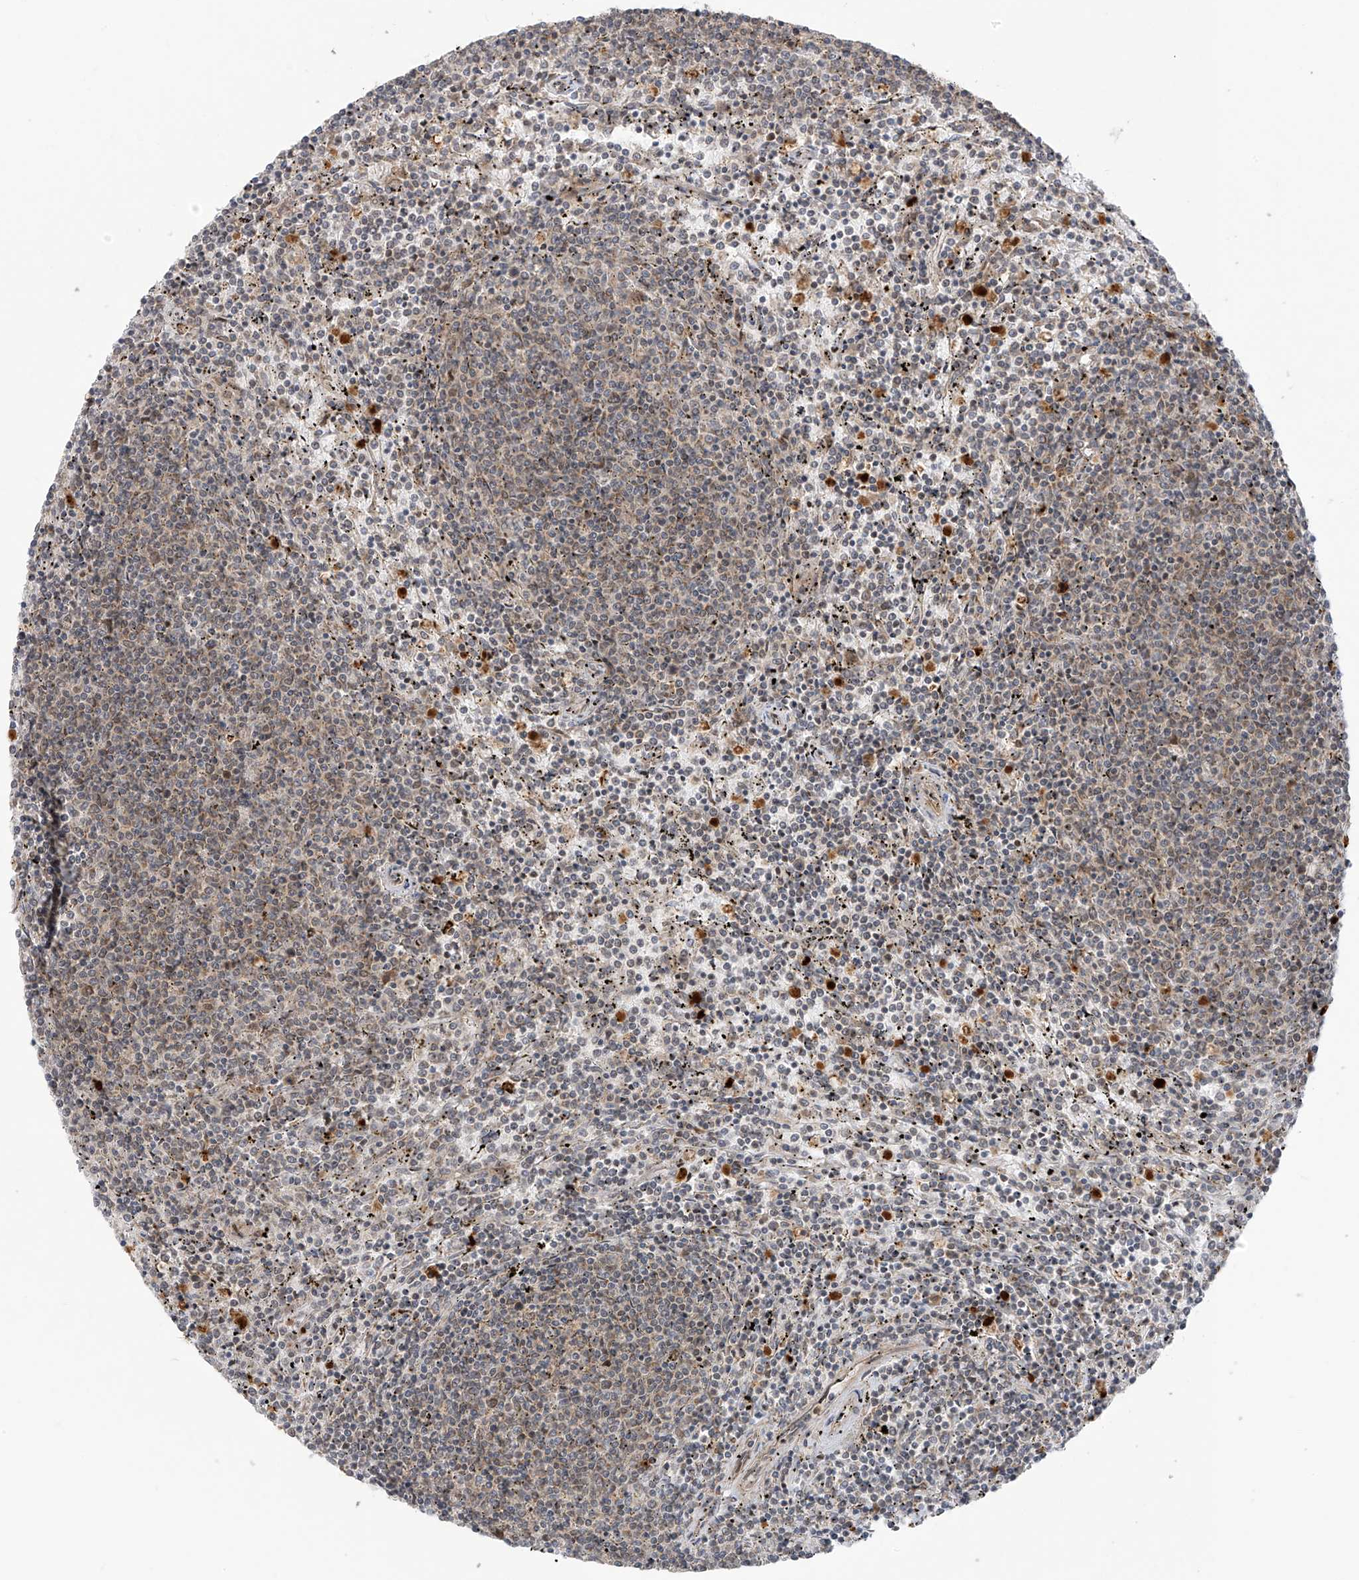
{"staining": {"intensity": "weak", "quantity": ">75%", "location": "cytoplasmic/membranous"}, "tissue": "lymphoma", "cell_type": "Tumor cells", "image_type": "cancer", "snomed": [{"axis": "morphology", "description": "Malignant lymphoma, non-Hodgkin's type, Low grade"}, {"axis": "topography", "description": "Spleen"}], "caption": "Brown immunohistochemical staining in human malignant lymphoma, non-Hodgkin's type (low-grade) demonstrates weak cytoplasmic/membranous positivity in about >75% of tumor cells.", "gene": "PDE11A", "patient": {"sex": "female", "age": 50}}